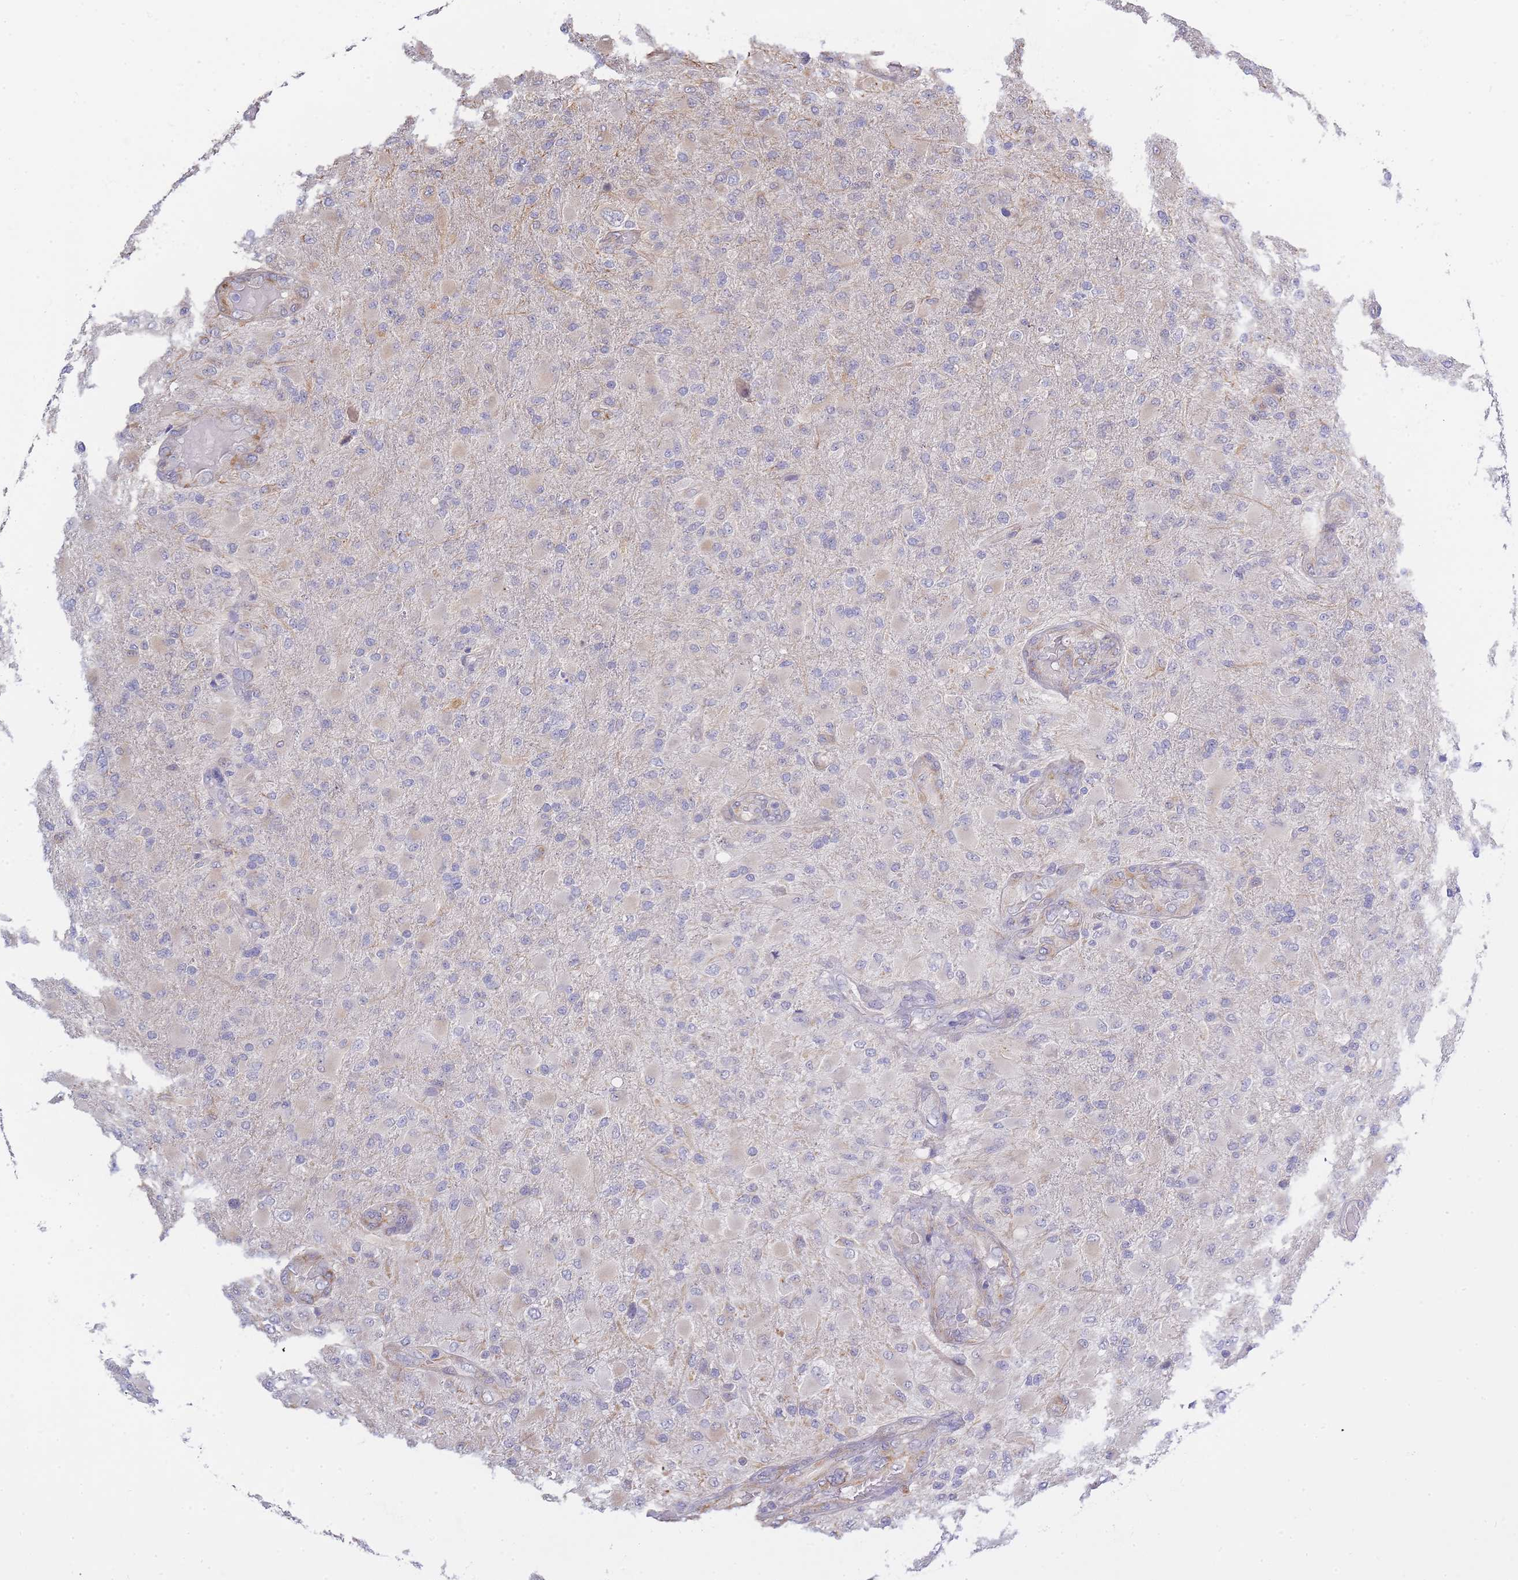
{"staining": {"intensity": "negative", "quantity": "none", "location": "none"}, "tissue": "glioma", "cell_type": "Tumor cells", "image_type": "cancer", "snomed": [{"axis": "morphology", "description": "Glioma, malignant, Low grade"}, {"axis": "topography", "description": "Brain"}], "caption": "There is no significant staining in tumor cells of glioma. (DAB (3,3'-diaminobenzidine) immunohistochemistry (IHC), high magnification).", "gene": "C19orf25", "patient": {"sex": "male", "age": 65}}